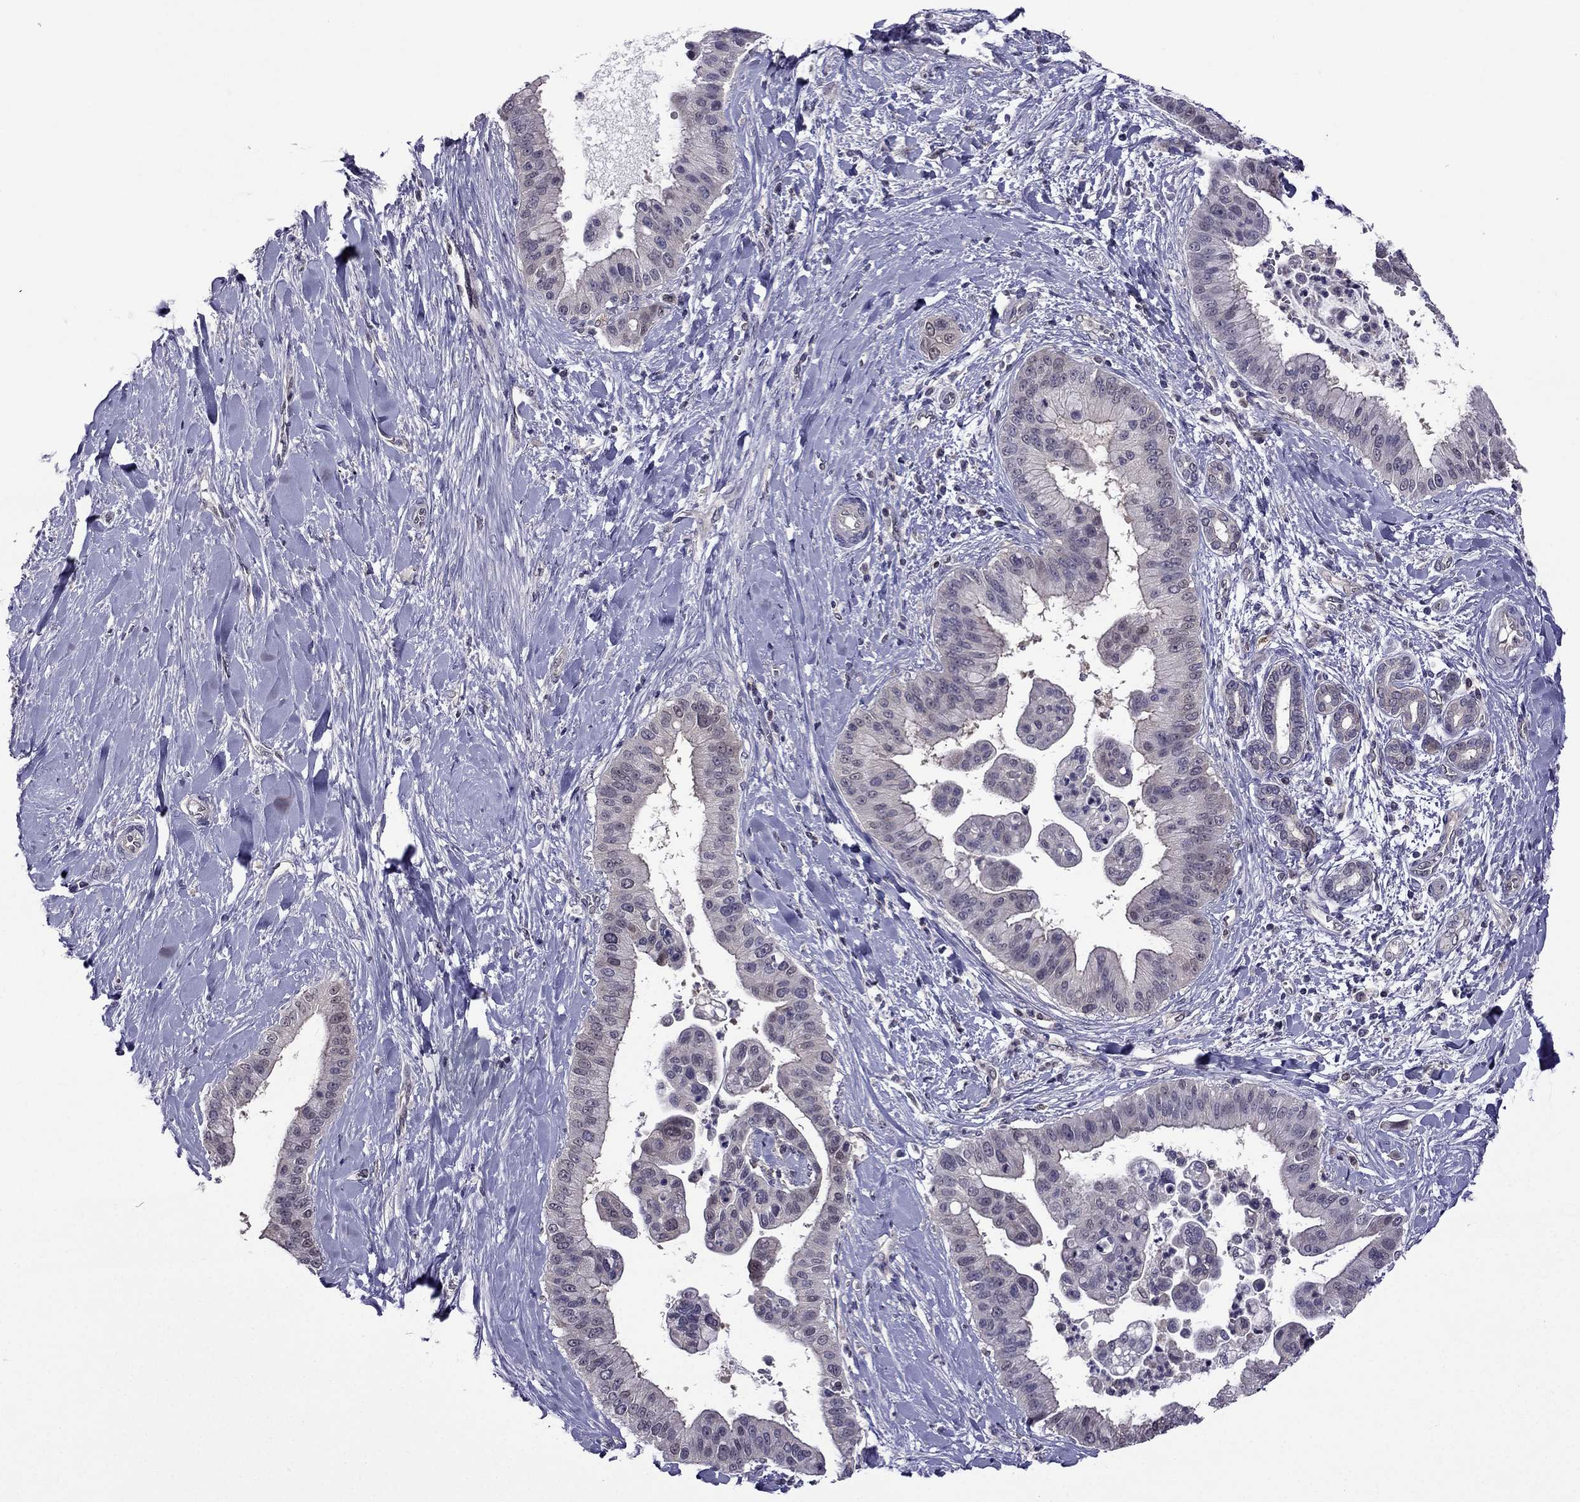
{"staining": {"intensity": "negative", "quantity": "none", "location": "none"}, "tissue": "liver cancer", "cell_type": "Tumor cells", "image_type": "cancer", "snomed": [{"axis": "morphology", "description": "Cholangiocarcinoma"}, {"axis": "topography", "description": "Liver"}], "caption": "An immunohistochemistry histopathology image of liver cancer (cholangiocarcinoma) is shown. There is no staining in tumor cells of liver cancer (cholangiocarcinoma).", "gene": "CDK5", "patient": {"sex": "female", "age": 54}}